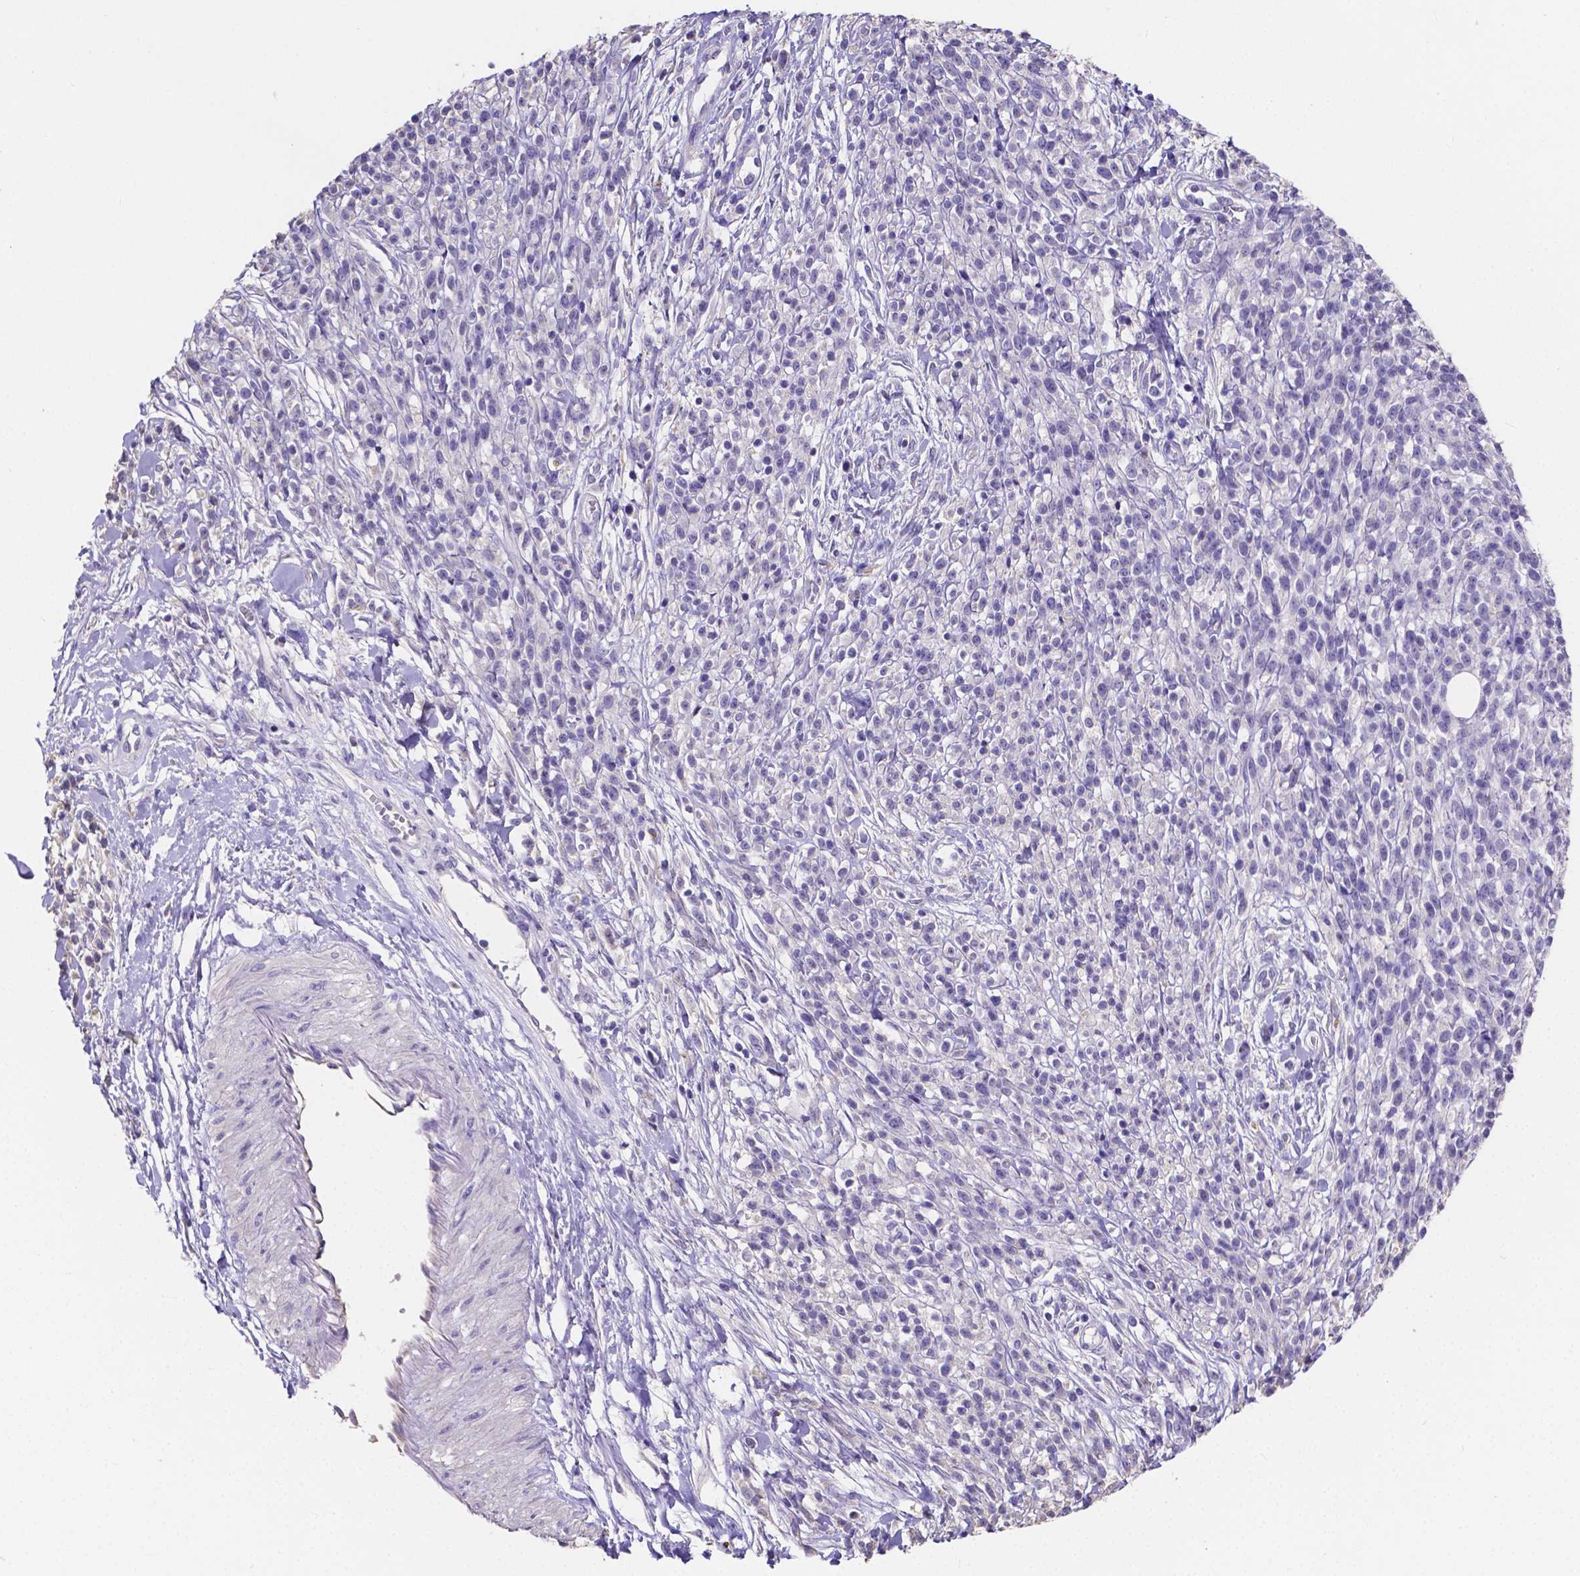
{"staining": {"intensity": "negative", "quantity": "none", "location": "none"}, "tissue": "melanoma", "cell_type": "Tumor cells", "image_type": "cancer", "snomed": [{"axis": "morphology", "description": "Malignant melanoma, NOS"}, {"axis": "topography", "description": "Skin"}, {"axis": "topography", "description": "Skin of trunk"}], "caption": "This is an immunohistochemistry (IHC) image of melanoma. There is no positivity in tumor cells.", "gene": "ATP6V1D", "patient": {"sex": "male", "age": 74}}